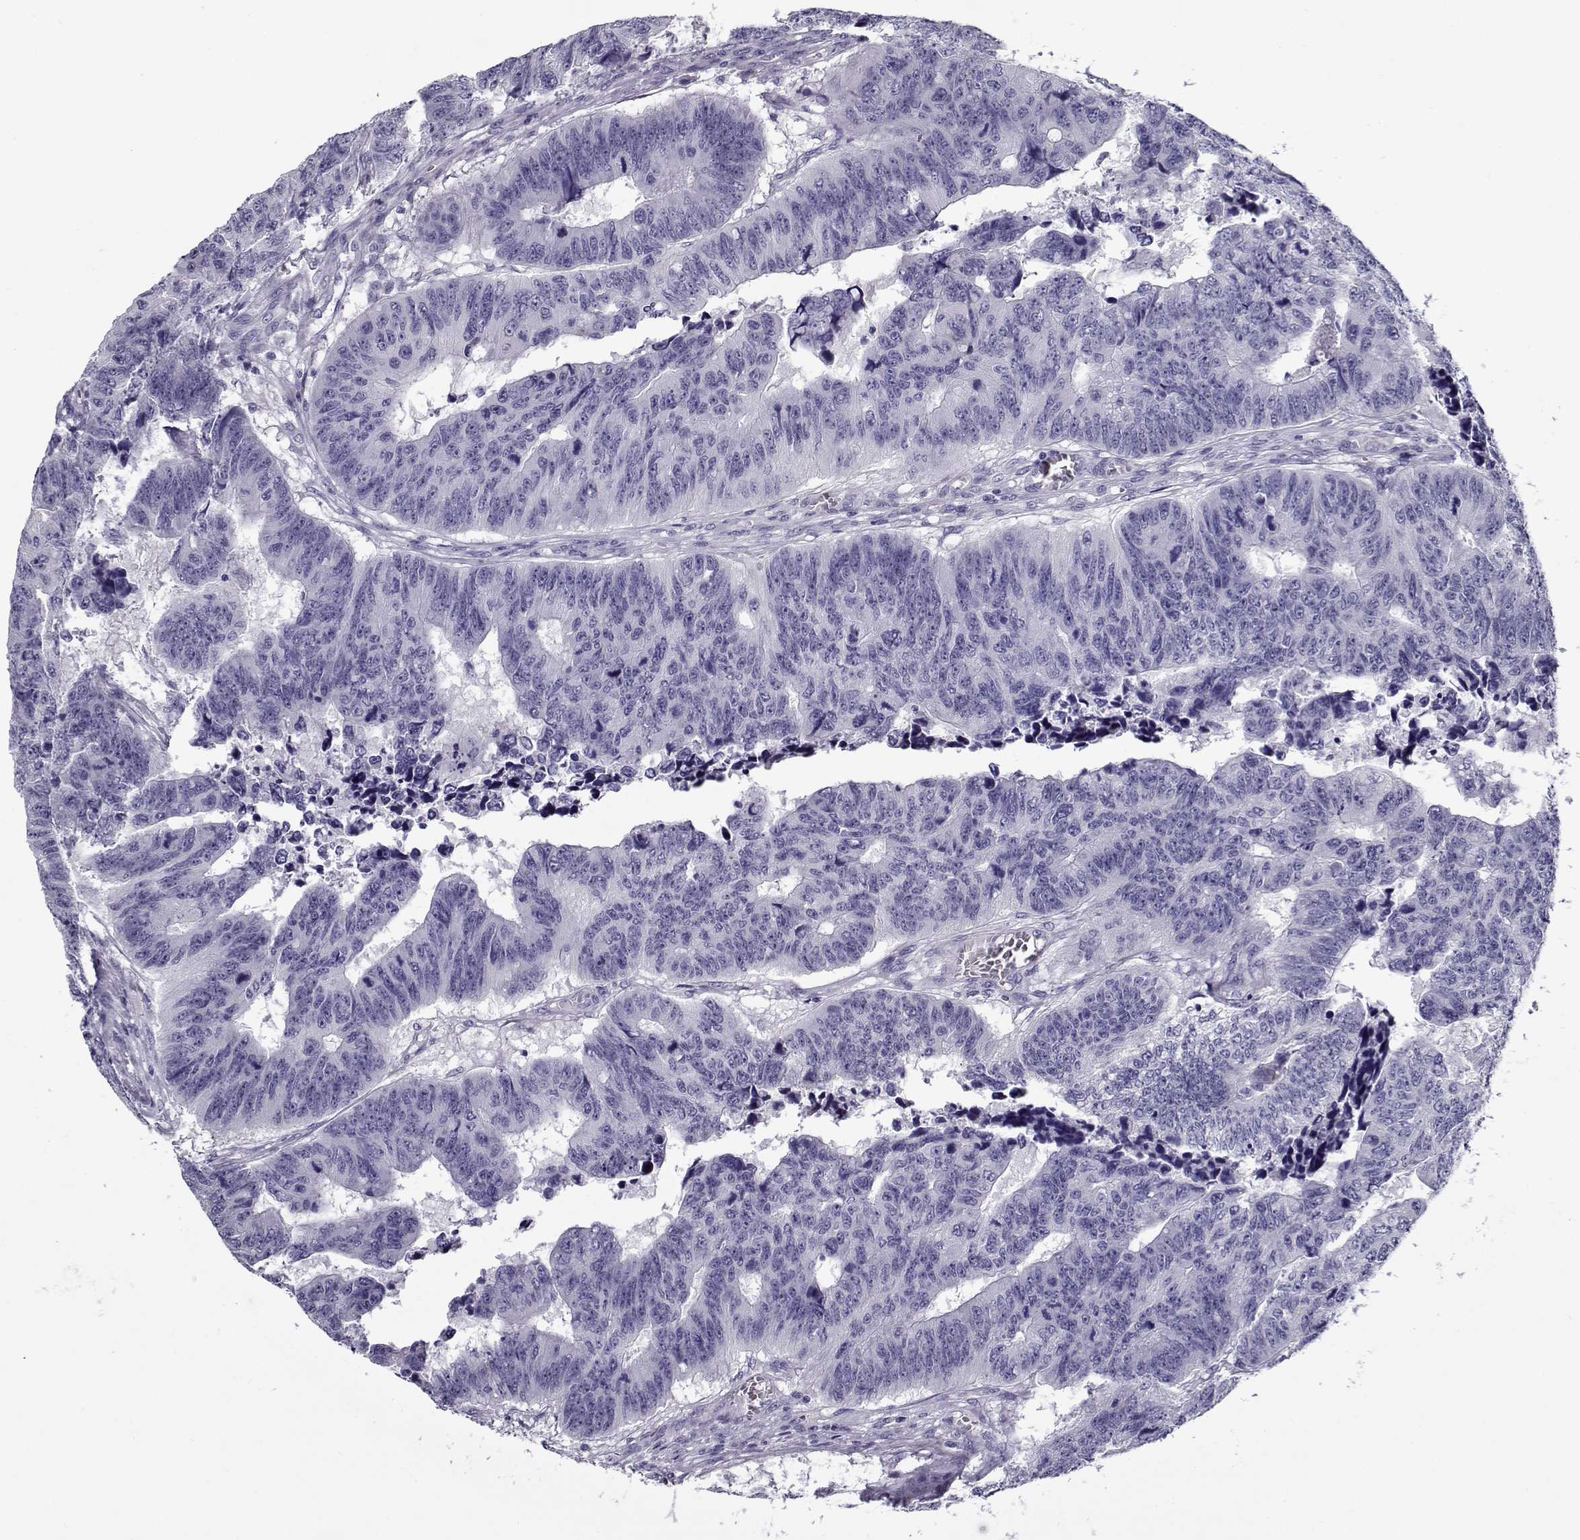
{"staining": {"intensity": "negative", "quantity": "none", "location": "none"}, "tissue": "colorectal cancer", "cell_type": "Tumor cells", "image_type": "cancer", "snomed": [{"axis": "morphology", "description": "Adenocarcinoma, NOS"}, {"axis": "topography", "description": "Appendix"}, {"axis": "topography", "description": "Colon"}, {"axis": "topography", "description": "Cecum"}, {"axis": "topography", "description": "Colon asc"}], "caption": "High magnification brightfield microscopy of colorectal cancer (adenocarcinoma) stained with DAB (3,3'-diaminobenzidine) (brown) and counterstained with hematoxylin (blue): tumor cells show no significant positivity.", "gene": "GAGE2A", "patient": {"sex": "female", "age": 85}}